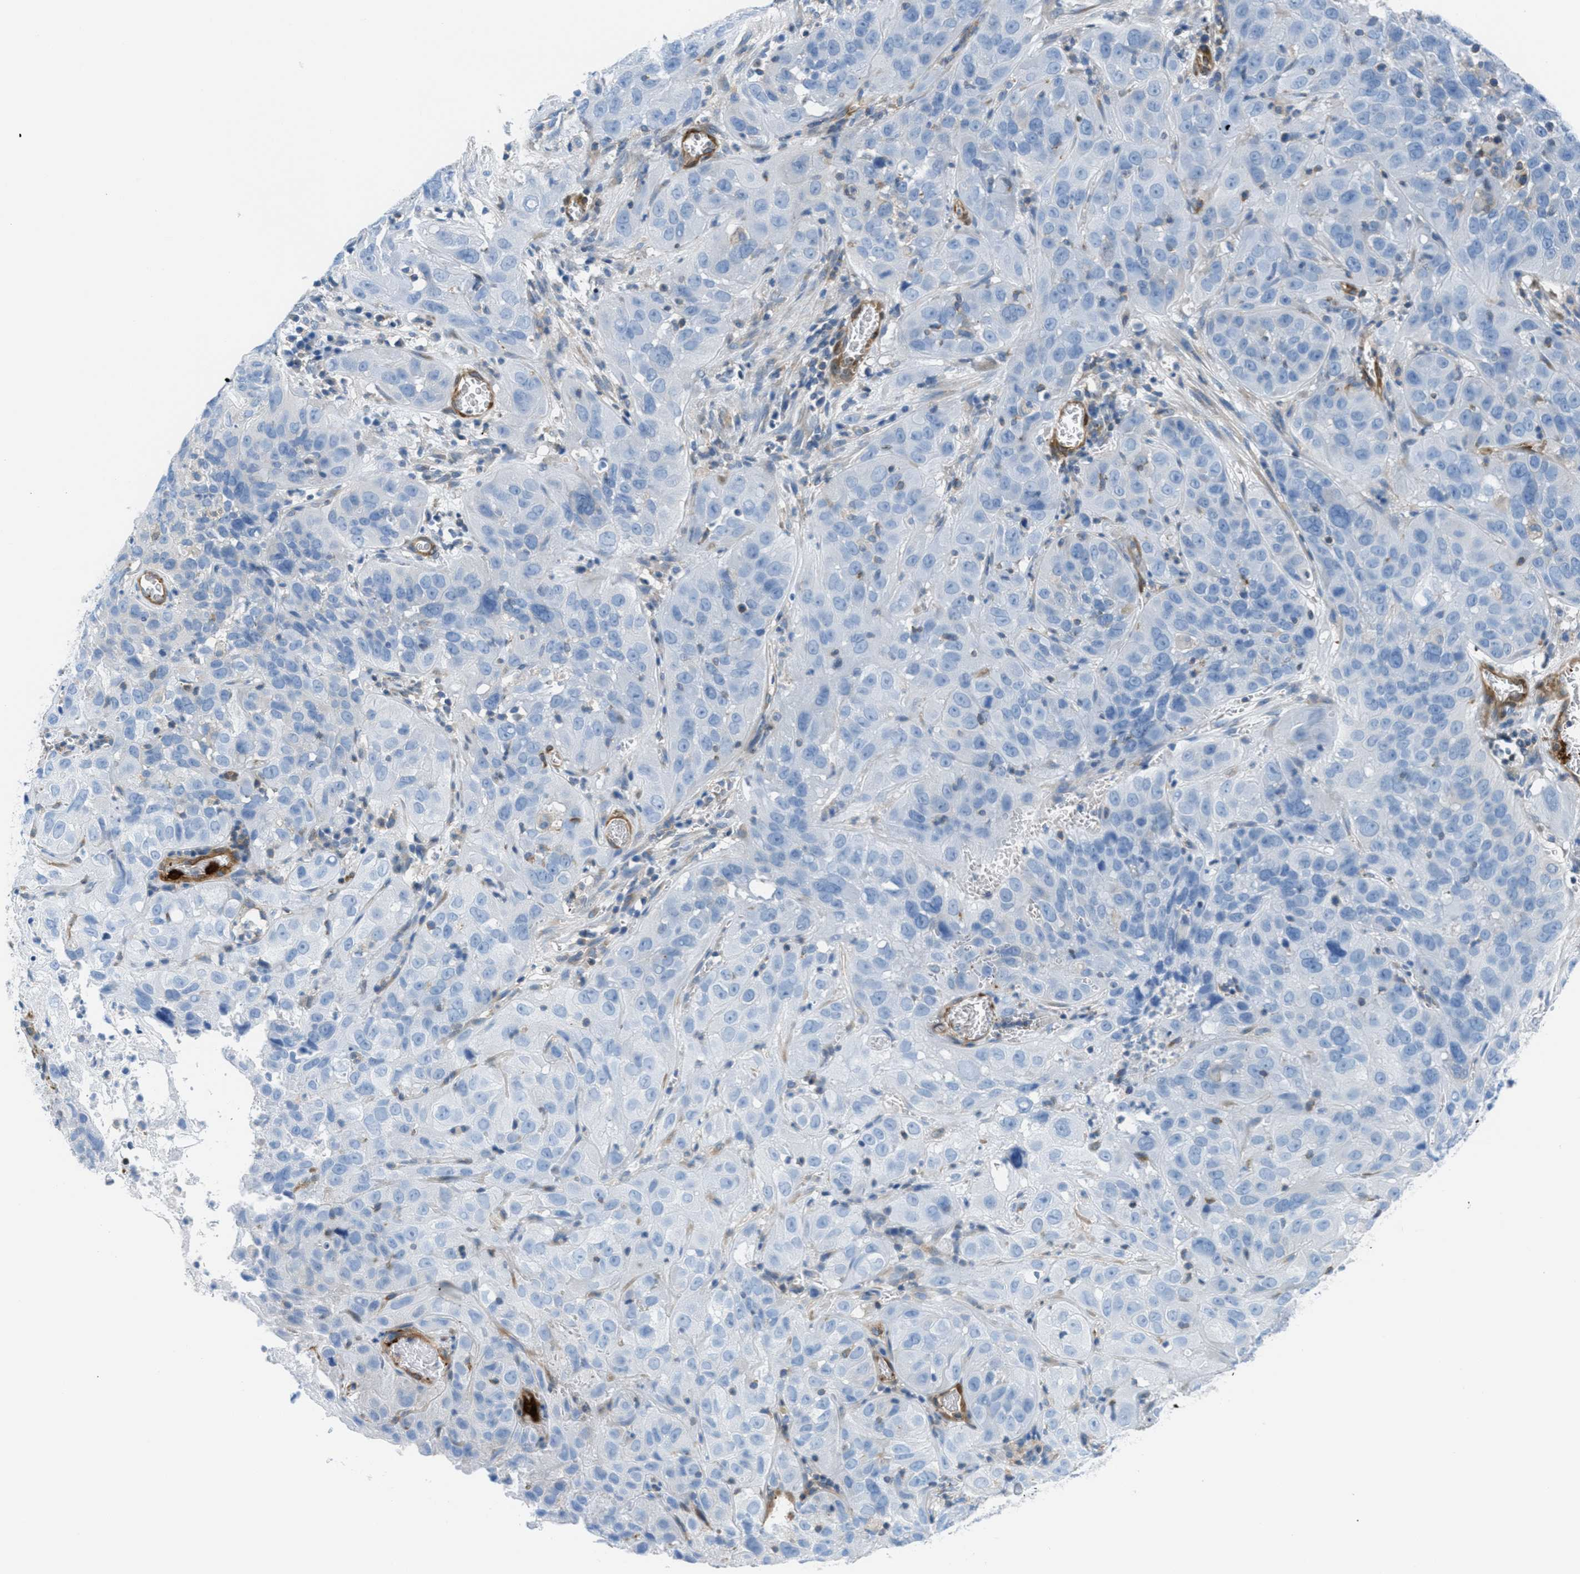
{"staining": {"intensity": "negative", "quantity": "none", "location": "none"}, "tissue": "cervical cancer", "cell_type": "Tumor cells", "image_type": "cancer", "snomed": [{"axis": "morphology", "description": "Squamous cell carcinoma, NOS"}, {"axis": "topography", "description": "Cervix"}], "caption": "The IHC photomicrograph has no significant positivity in tumor cells of squamous cell carcinoma (cervical) tissue.", "gene": "MAPRE2", "patient": {"sex": "female", "age": 32}}